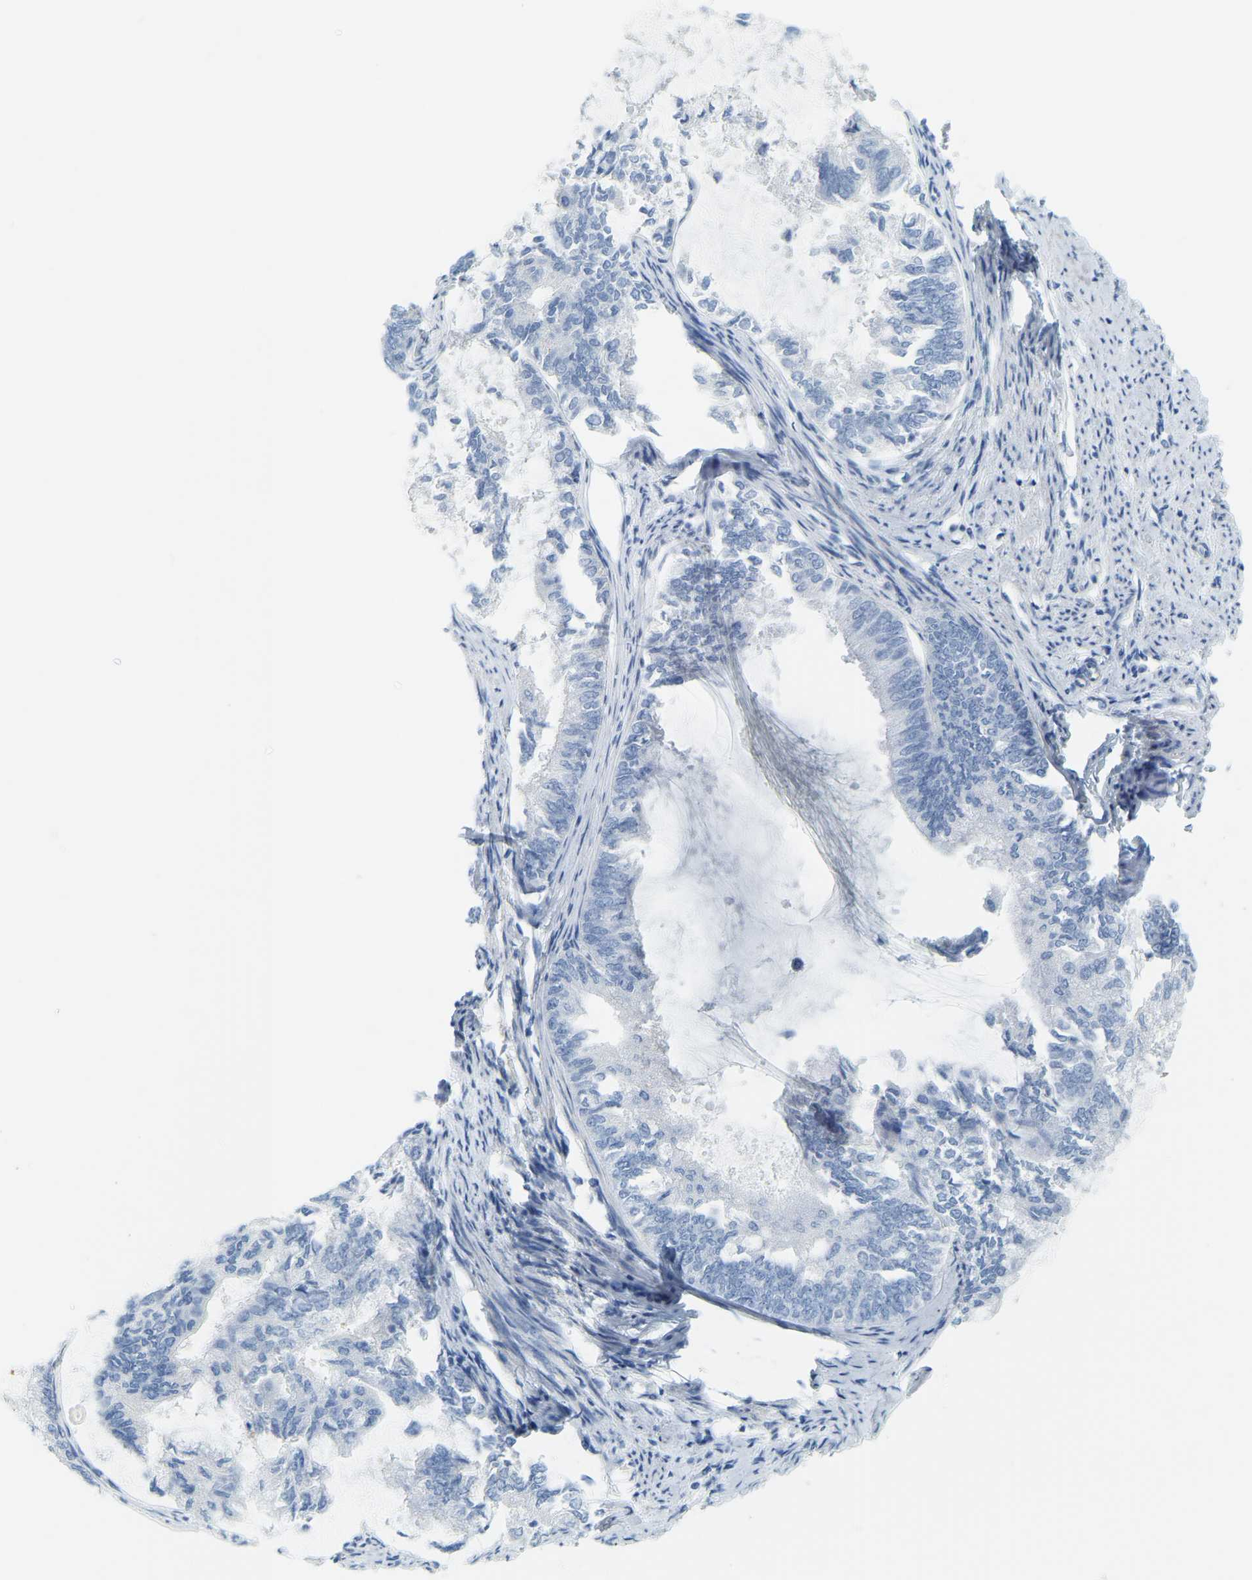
{"staining": {"intensity": "negative", "quantity": "none", "location": "none"}, "tissue": "endometrial cancer", "cell_type": "Tumor cells", "image_type": "cancer", "snomed": [{"axis": "morphology", "description": "Adenocarcinoma, NOS"}, {"axis": "topography", "description": "Endometrium"}], "caption": "This image is of endometrial cancer stained with immunohistochemistry to label a protein in brown with the nuclei are counter-stained blue. There is no staining in tumor cells.", "gene": "MYL3", "patient": {"sex": "female", "age": 86}}